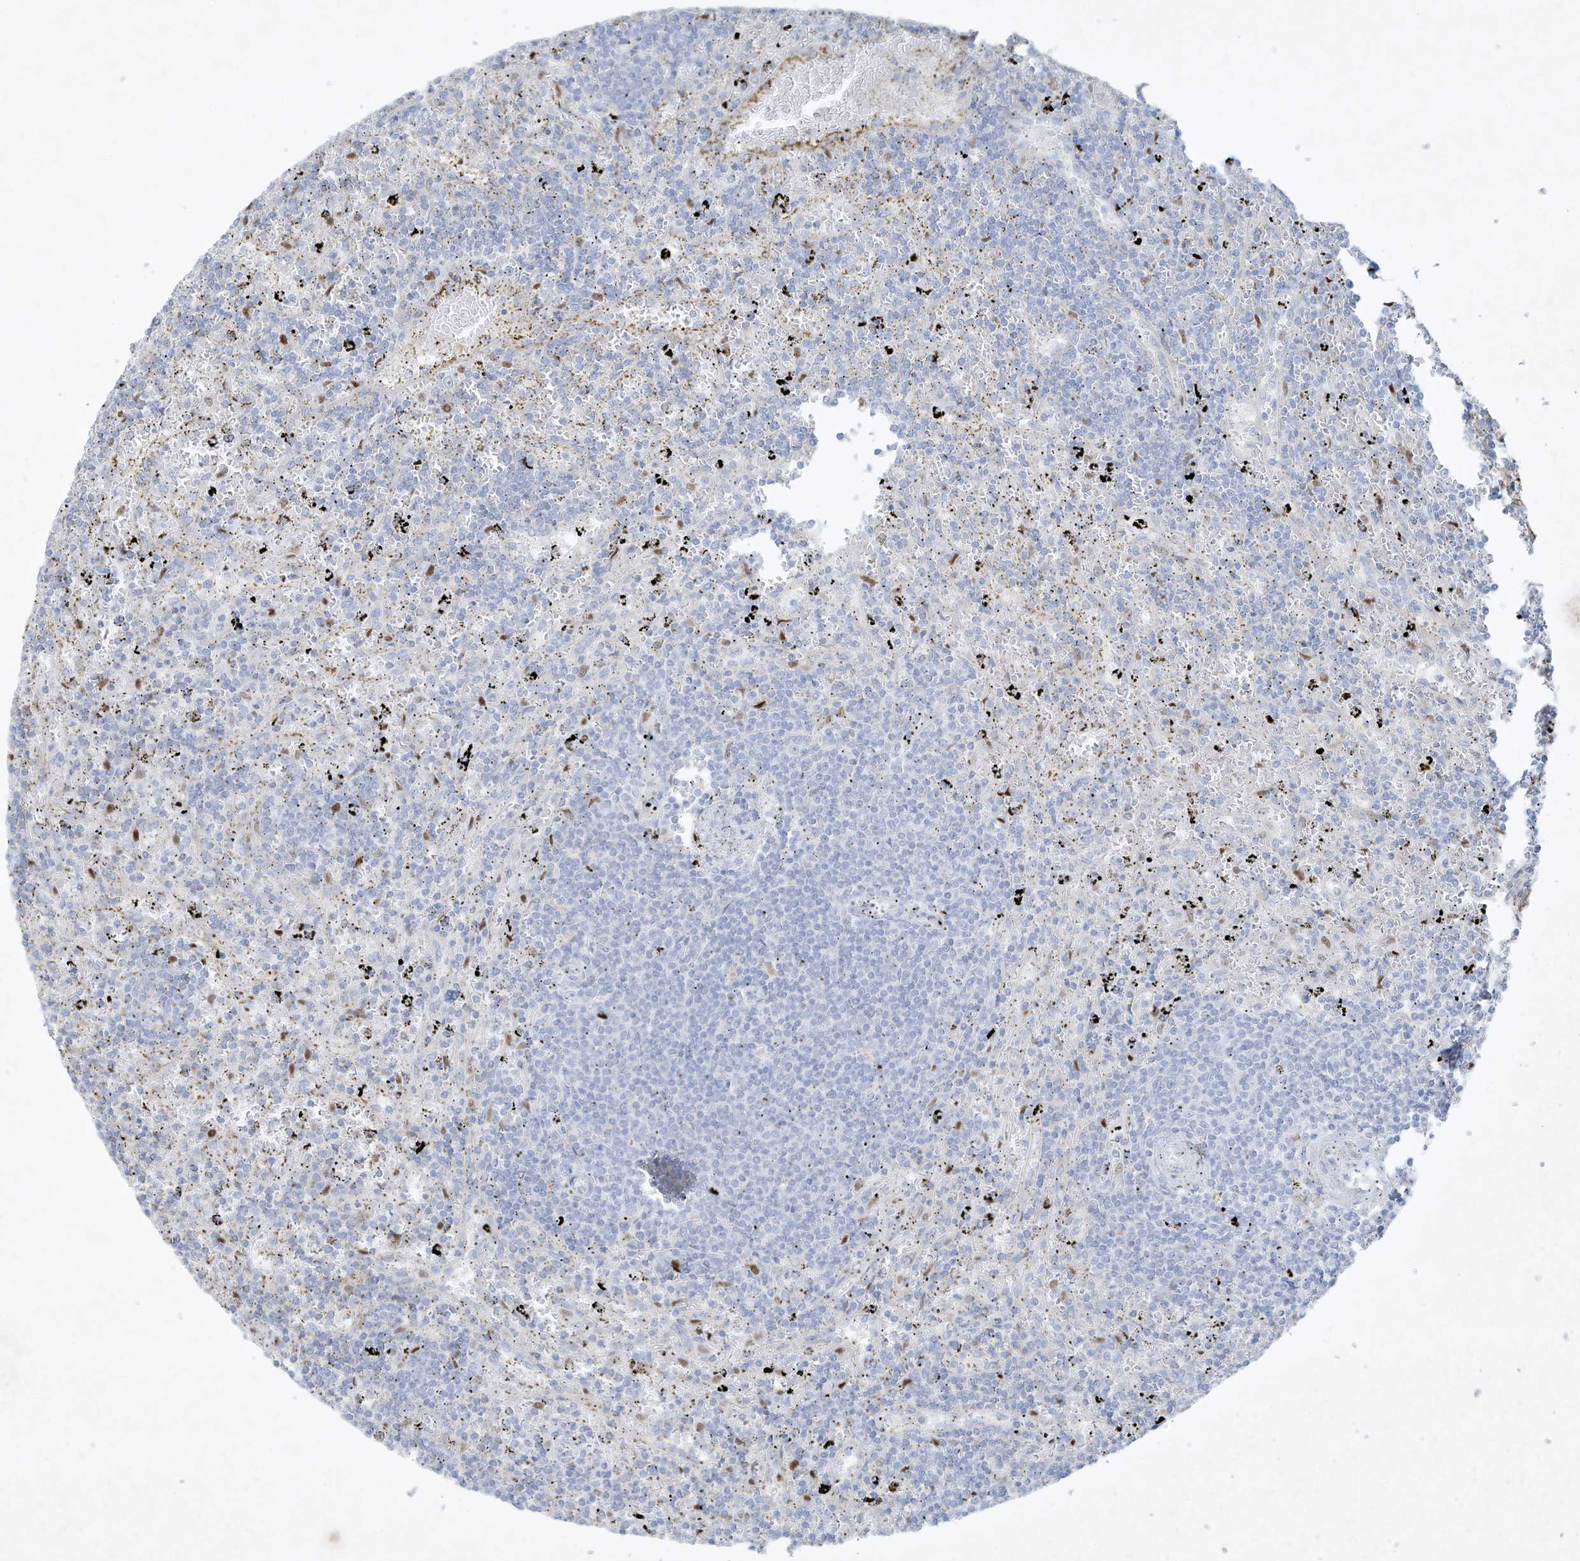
{"staining": {"intensity": "negative", "quantity": "none", "location": "none"}, "tissue": "lymphoma", "cell_type": "Tumor cells", "image_type": "cancer", "snomed": [{"axis": "morphology", "description": "Malignant lymphoma, non-Hodgkin's type, Low grade"}, {"axis": "topography", "description": "Spleen"}], "caption": "IHC micrograph of lymphoma stained for a protein (brown), which shows no staining in tumor cells.", "gene": "TUBE1", "patient": {"sex": "male", "age": 76}}